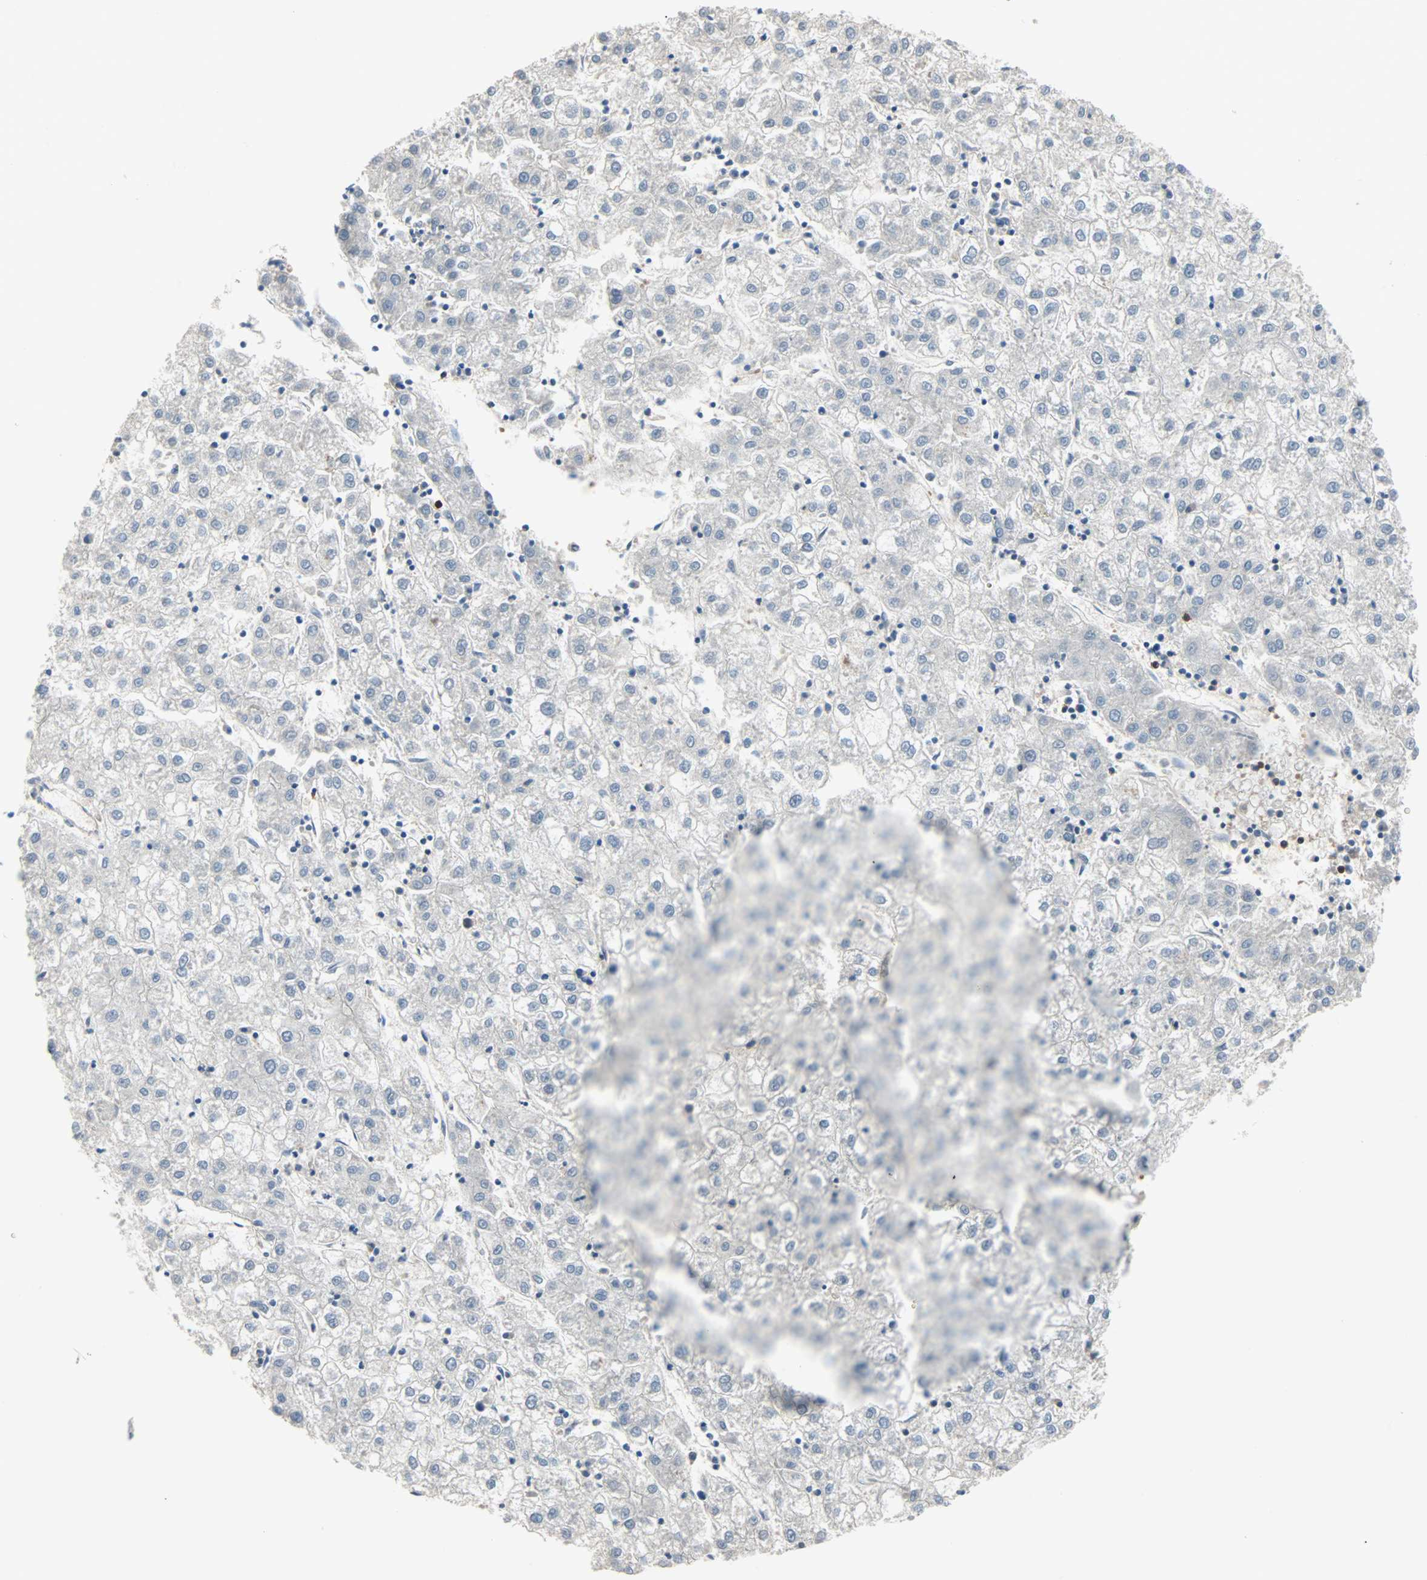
{"staining": {"intensity": "negative", "quantity": "none", "location": "none"}, "tissue": "liver cancer", "cell_type": "Tumor cells", "image_type": "cancer", "snomed": [{"axis": "morphology", "description": "Carcinoma, Hepatocellular, NOS"}, {"axis": "topography", "description": "Liver"}], "caption": "Tumor cells show no significant staining in liver cancer.", "gene": "TNFRSF12A", "patient": {"sex": "male", "age": 72}}